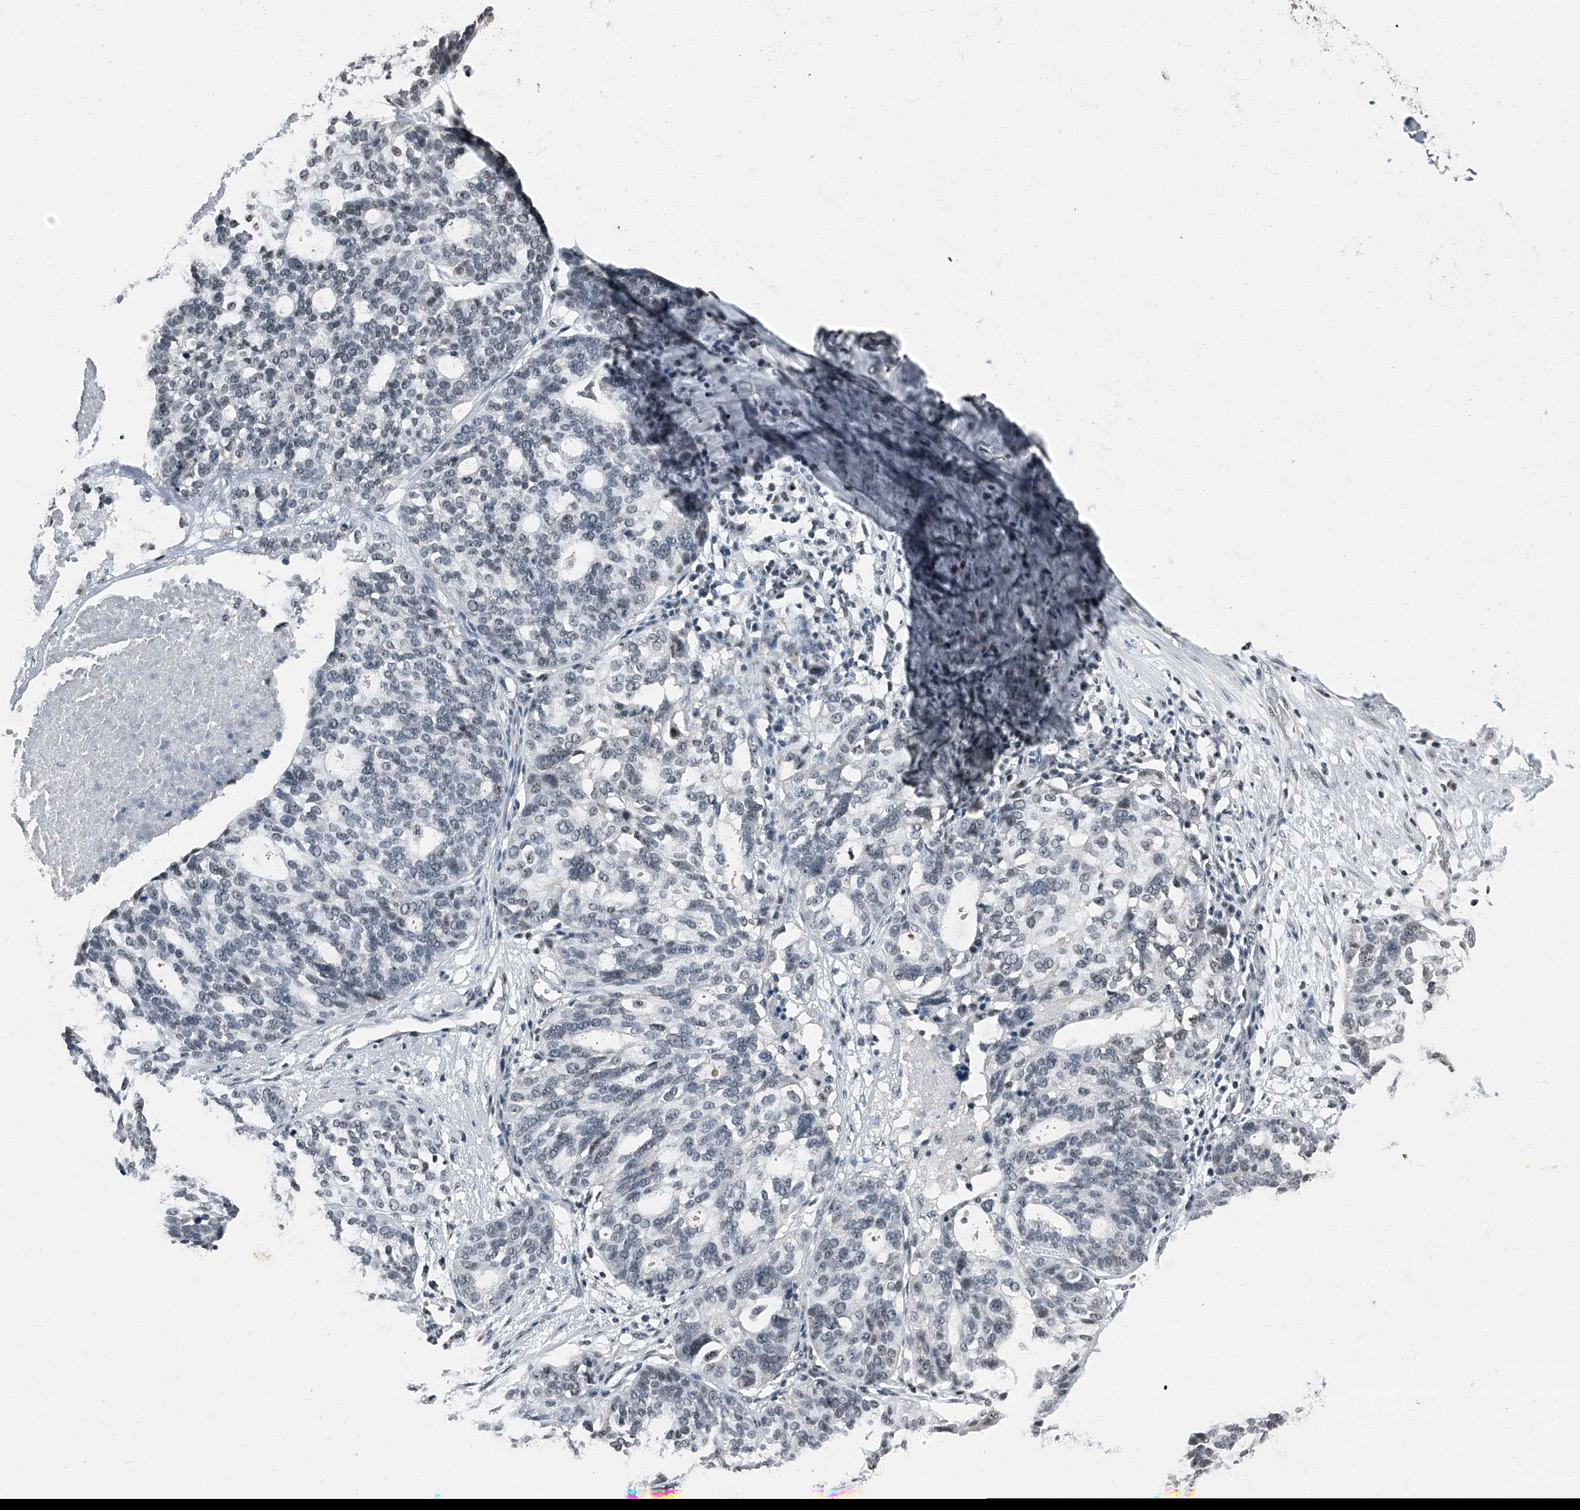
{"staining": {"intensity": "negative", "quantity": "none", "location": "none"}, "tissue": "ovarian cancer", "cell_type": "Tumor cells", "image_type": "cancer", "snomed": [{"axis": "morphology", "description": "Cystadenocarcinoma, serous, NOS"}, {"axis": "topography", "description": "Ovary"}], "caption": "This is a photomicrograph of immunohistochemistry staining of ovarian cancer, which shows no positivity in tumor cells.", "gene": "TCOF1", "patient": {"sex": "female", "age": 59}}